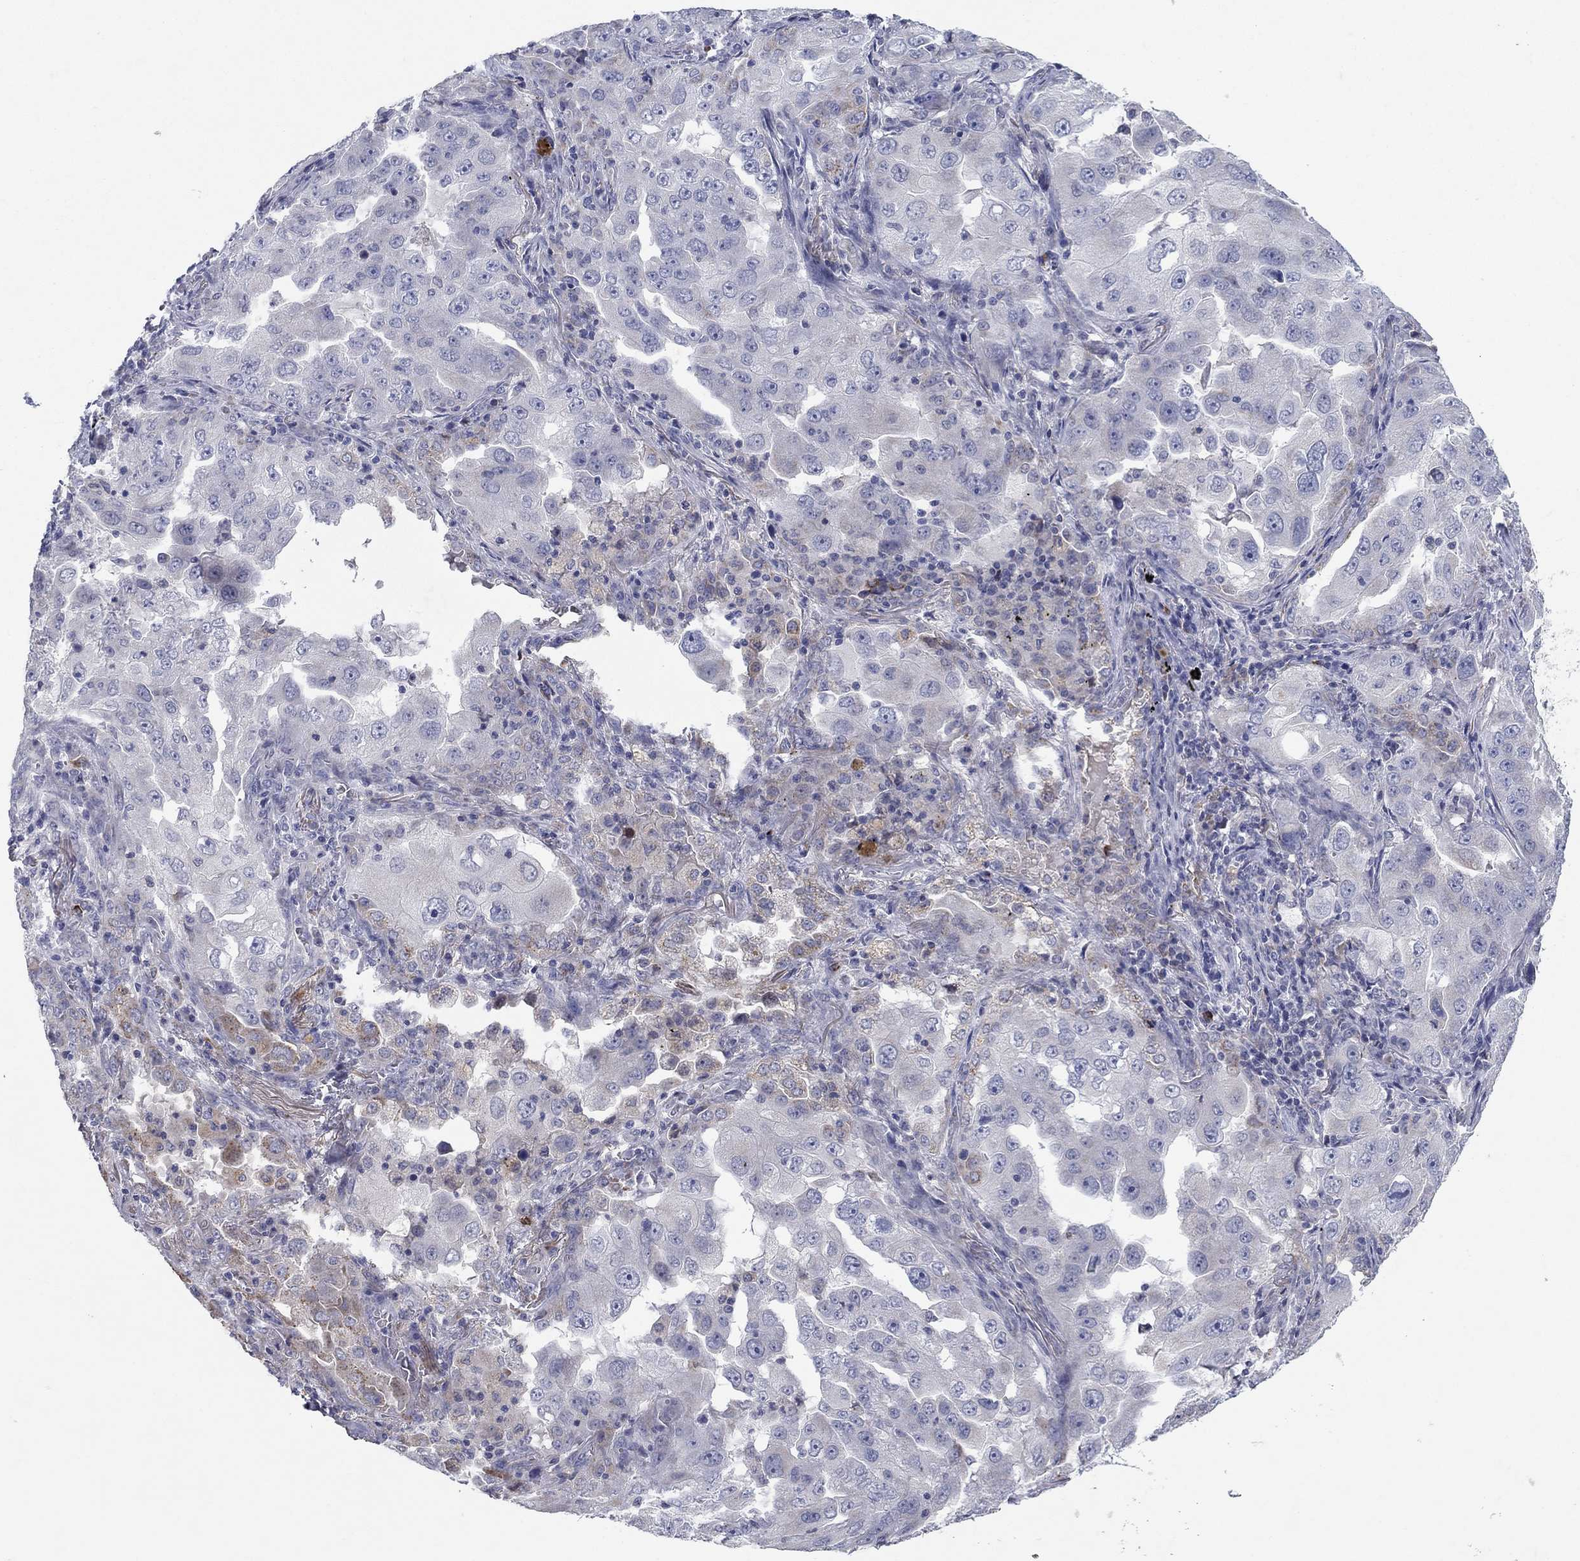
{"staining": {"intensity": "weak", "quantity": "<25%", "location": "cytoplasmic/membranous"}, "tissue": "lung cancer", "cell_type": "Tumor cells", "image_type": "cancer", "snomed": [{"axis": "morphology", "description": "Adenocarcinoma, NOS"}, {"axis": "topography", "description": "Lung"}], "caption": "Tumor cells show no significant expression in lung cancer.", "gene": "PTGDS", "patient": {"sex": "female", "age": 61}}